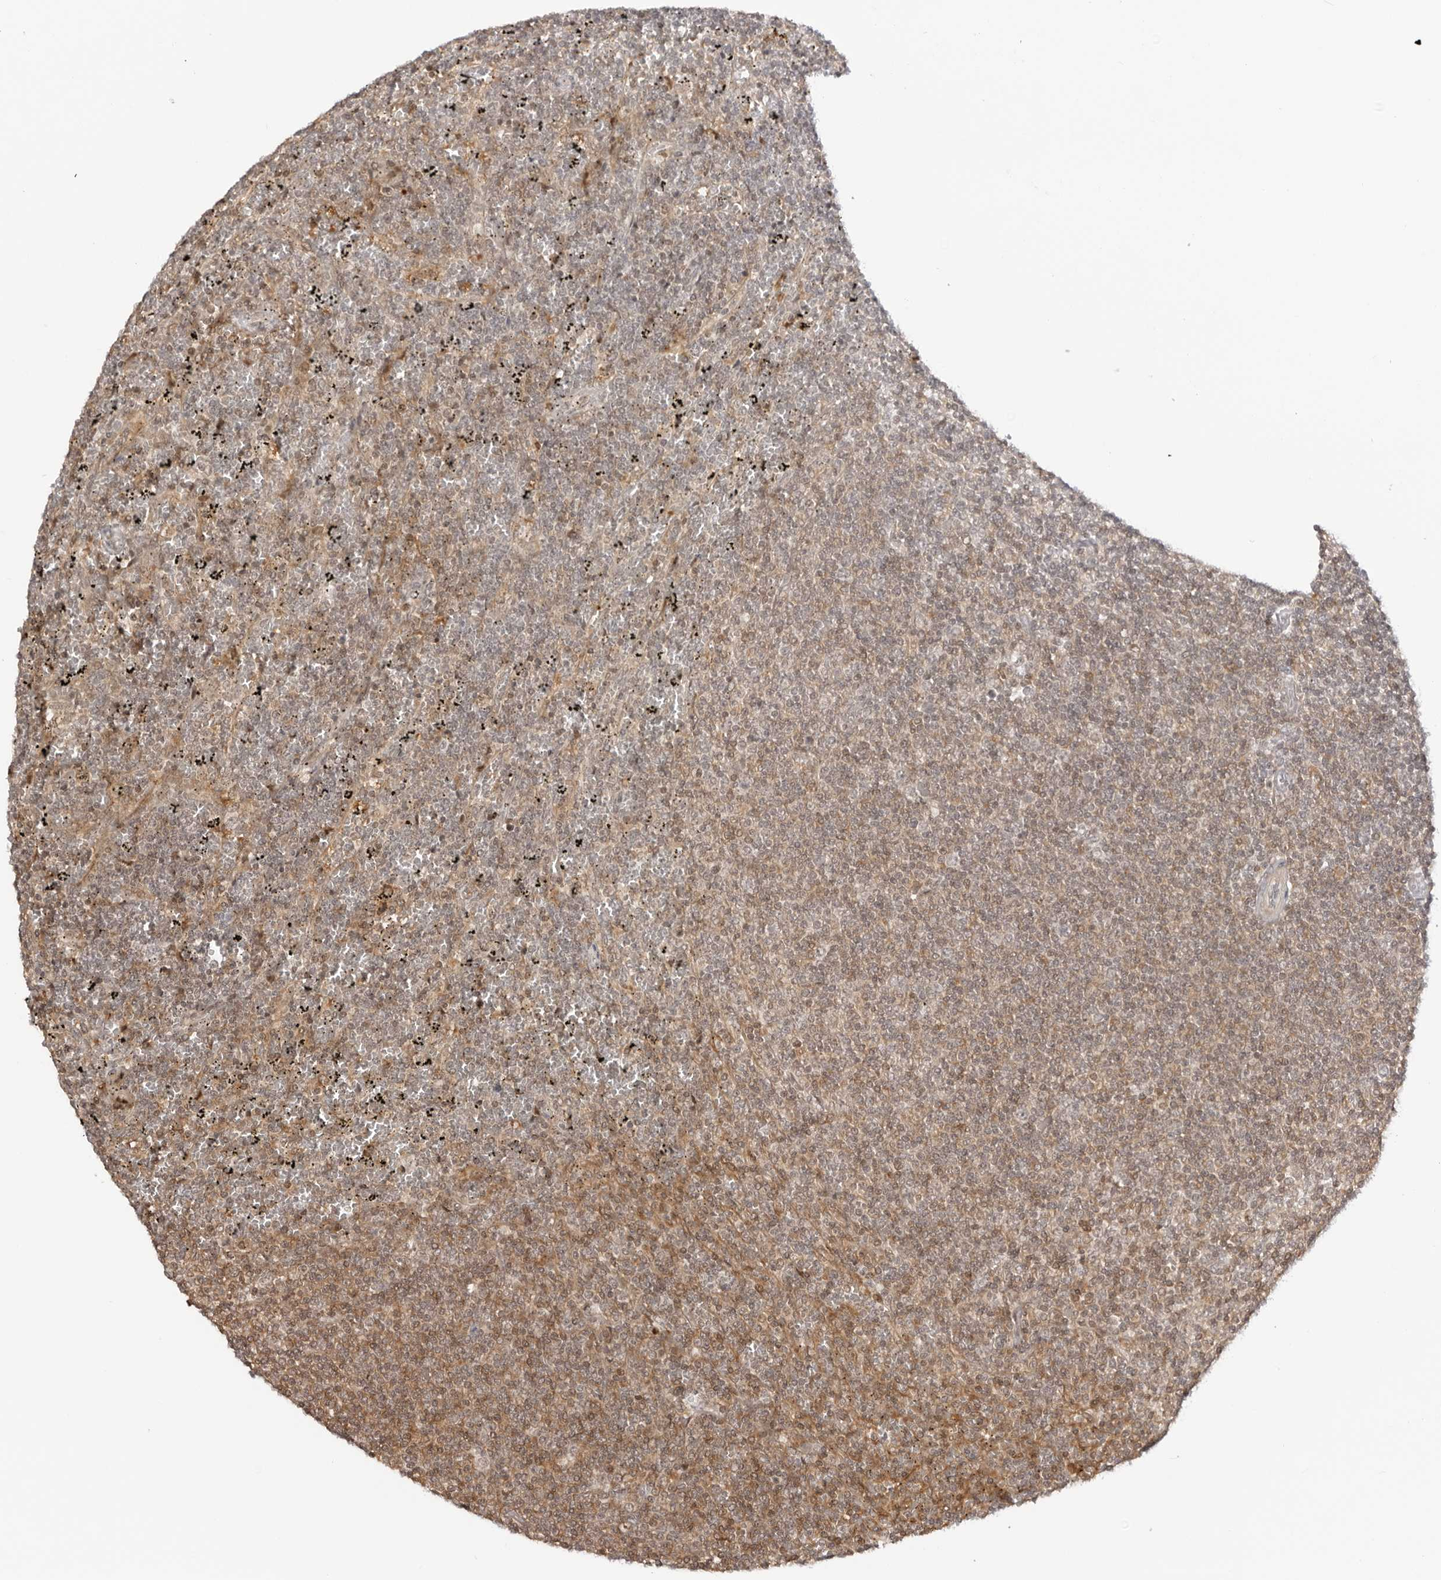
{"staining": {"intensity": "weak", "quantity": "25%-75%", "location": "cytoplasmic/membranous,nuclear"}, "tissue": "lymphoma", "cell_type": "Tumor cells", "image_type": "cancer", "snomed": [{"axis": "morphology", "description": "Malignant lymphoma, non-Hodgkin's type, Low grade"}, {"axis": "topography", "description": "Spleen"}], "caption": "About 25%-75% of tumor cells in lymphoma show weak cytoplasmic/membranous and nuclear protein staining as visualized by brown immunohistochemical staining.", "gene": "RNF146", "patient": {"sex": "female", "age": 50}}